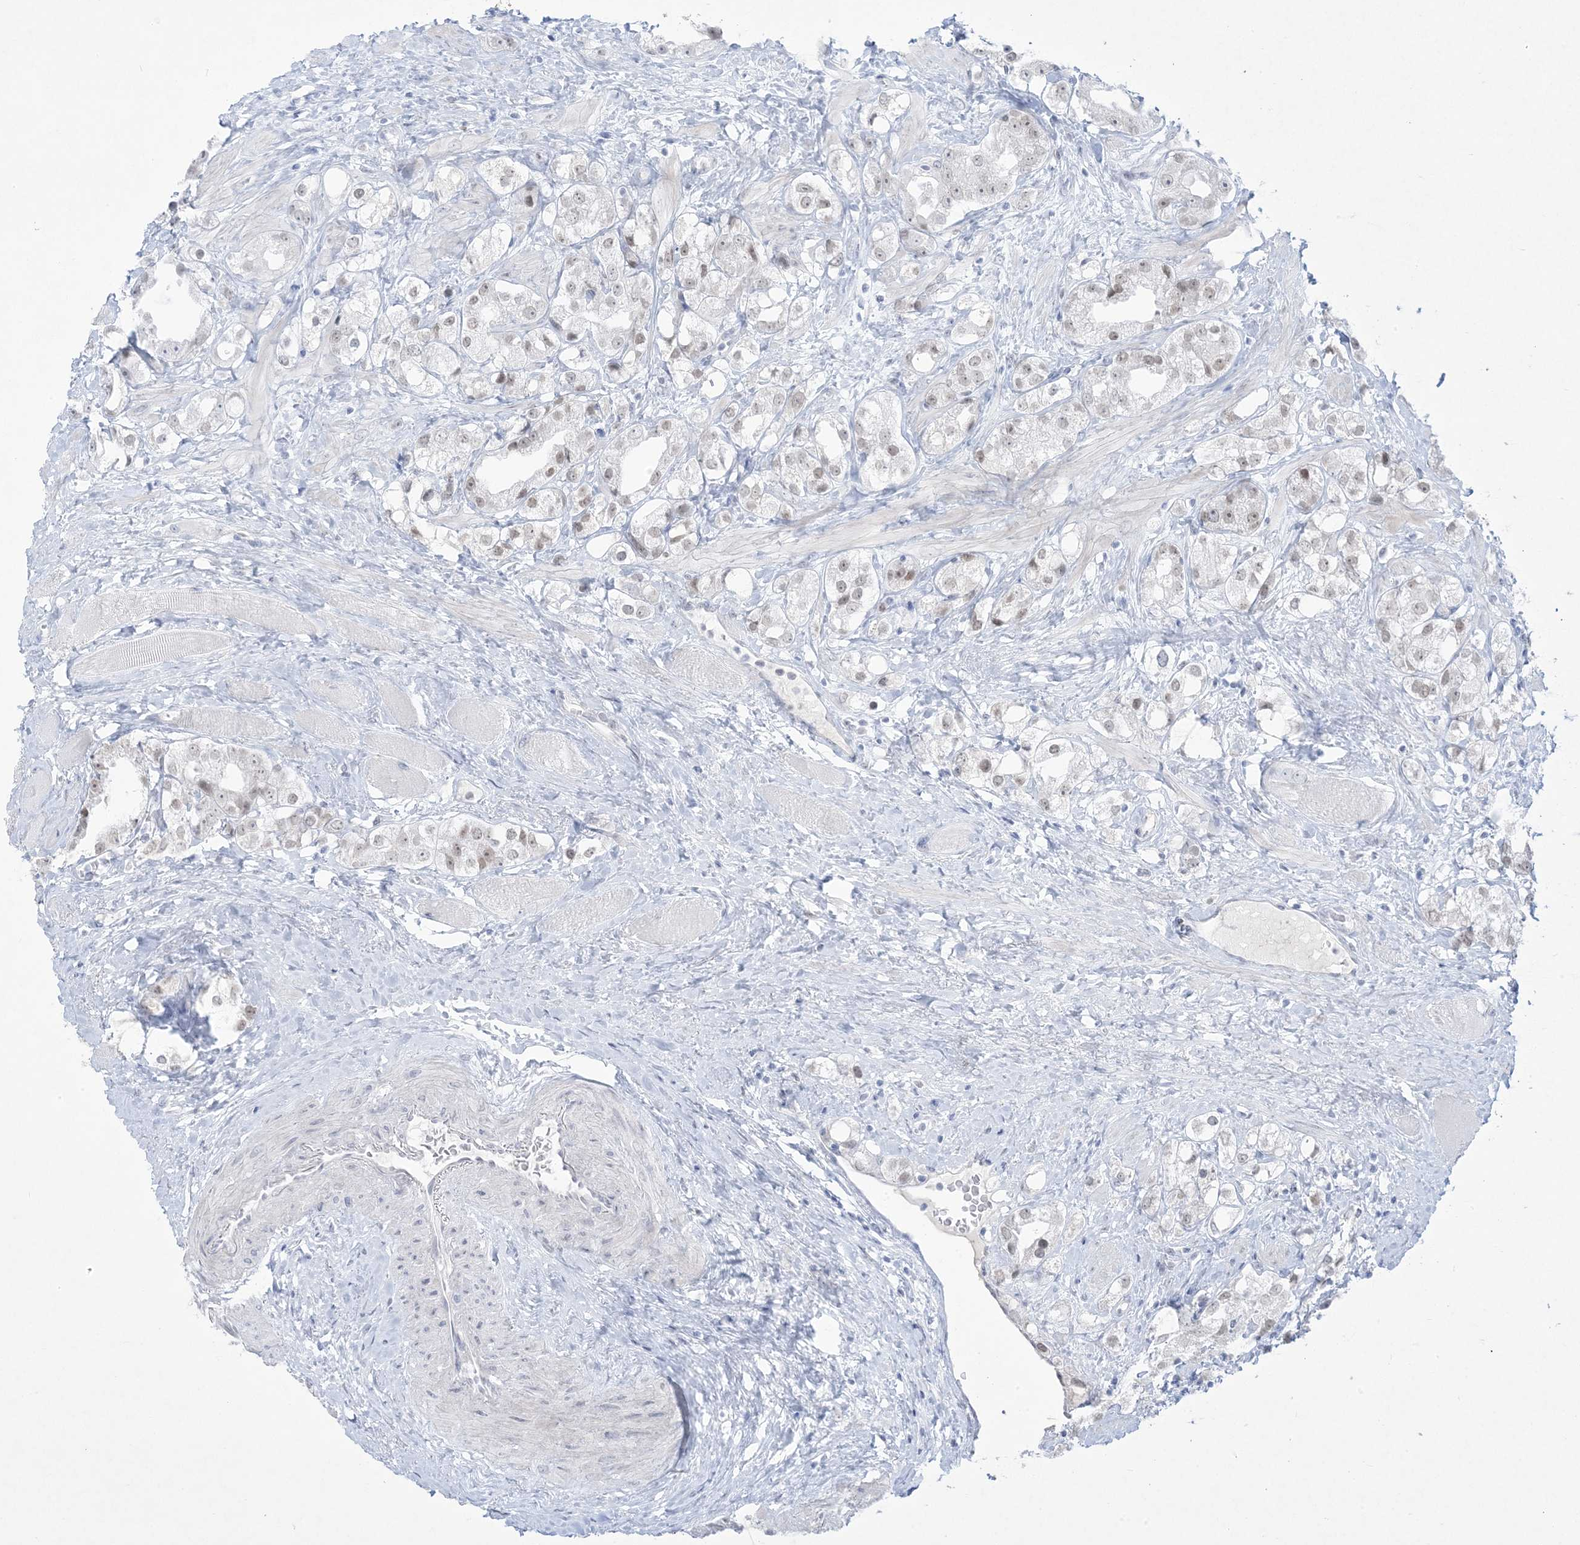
{"staining": {"intensity": "weak", "quantity": "<25%", "location": "nuclear"}, "tissue": "prostate cancer", "cell_type": "Tumor cells", "image_type": "cancer", "snomed": [{"axis": "morphology", "description": "Adenocarcinoma, NOS"}, {"axis": "topography", "description": "Prostate"}], "caption": "This is a image of immunohistochemistry staining of adenocarcinoma (prostate), which shows no staining in tumor cells.", "gene": "HOMEZ", "patient": {"sex": "male", "age": 79}}